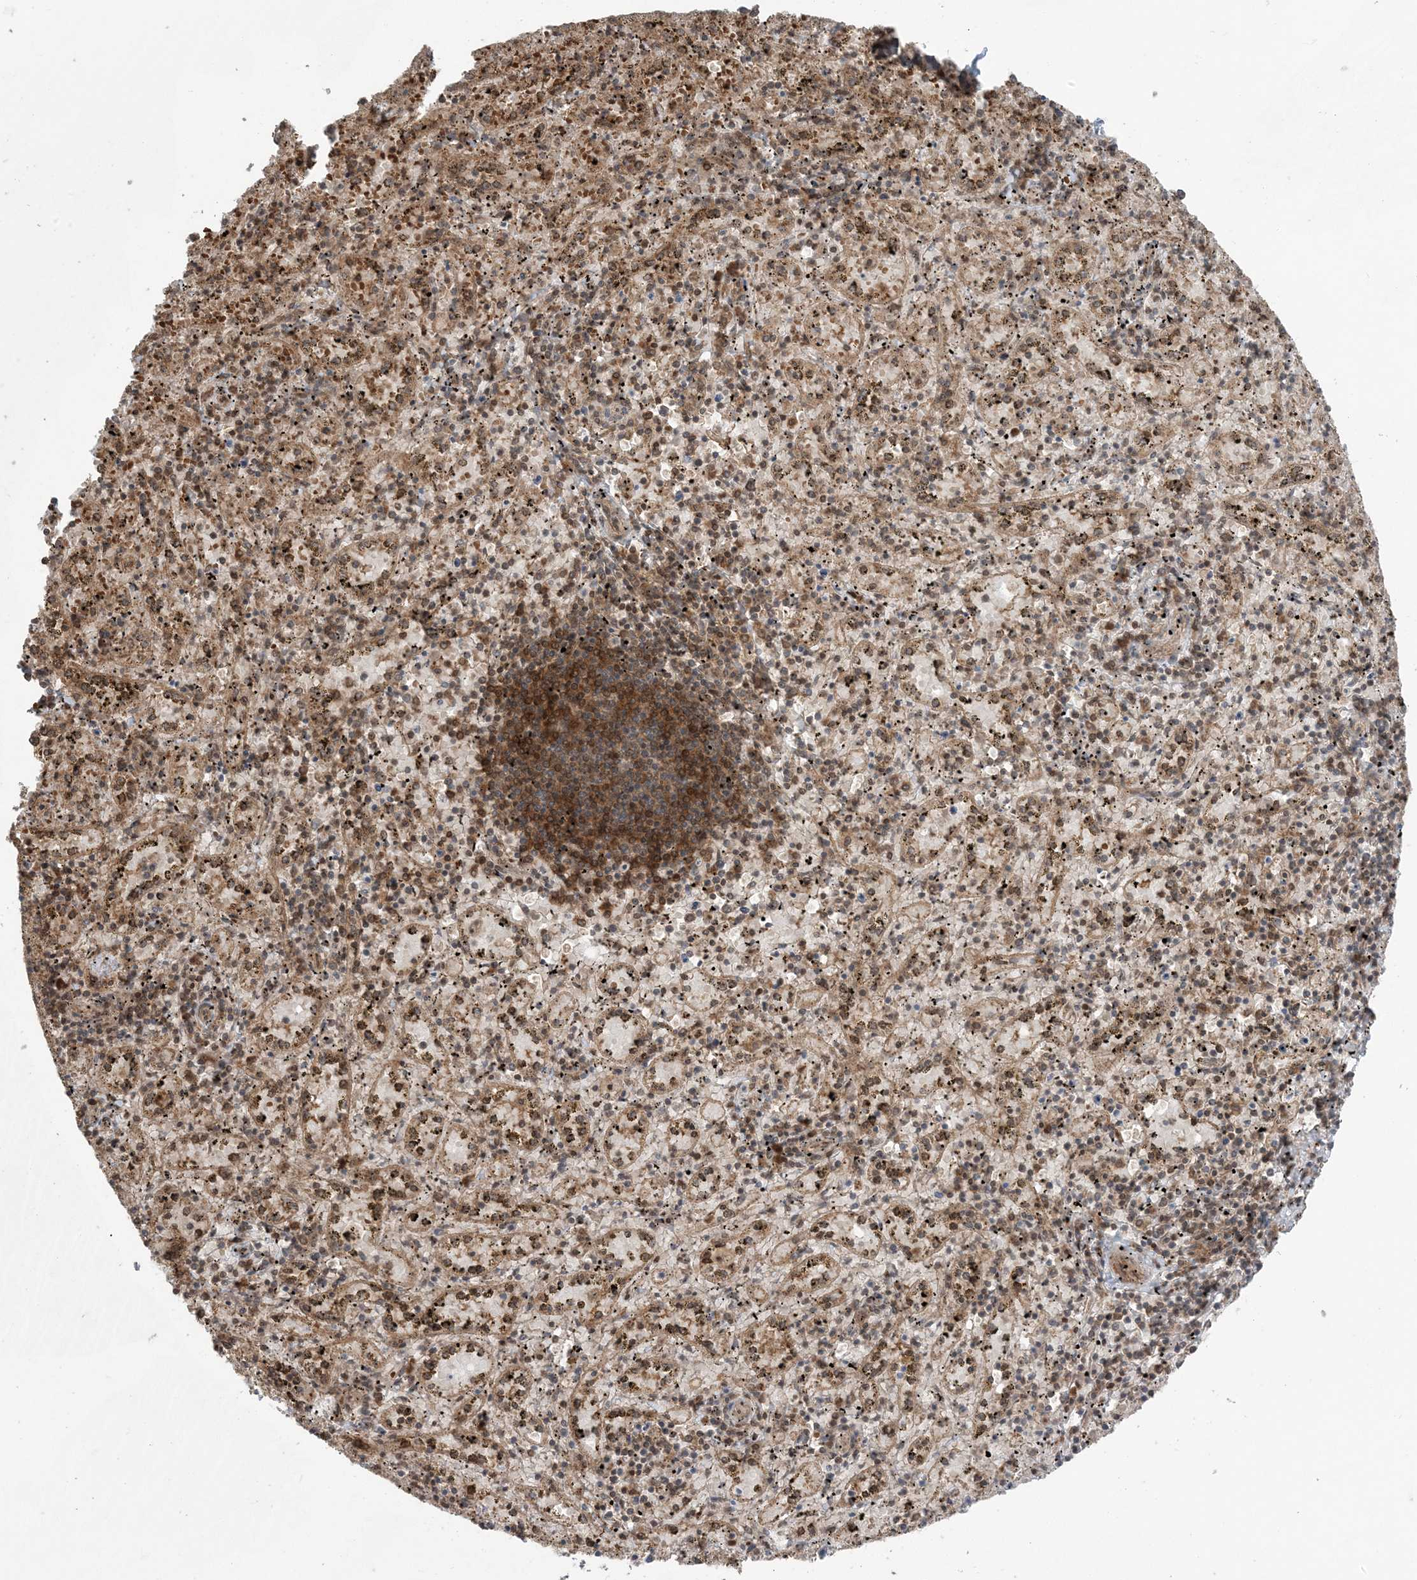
{"staining": {"intensity": "moderate", "quantity": ">75%", "location": "cytoplasmic/membranous"}, "tissue": "spleen", "cell_type": "Cells in red pulp", "image_type": "normal", "snomed": [{"axis": "morphology", "description": "Normal tissue, NOS"}, {"axis": "topography", "description": "Spleen"}], "caption": "A high-resolution micrograph shows immunohistochemistry (IHC) staining of normal spleen, which reveals moderate cytoplasmic/membranous staining in approximately >75% of cells in red pulp. (DAB = brown stain, brightfield microscopy at high magnification).", "gene": "DDX19B", "patient": {"sex": "male", "age": 11}}